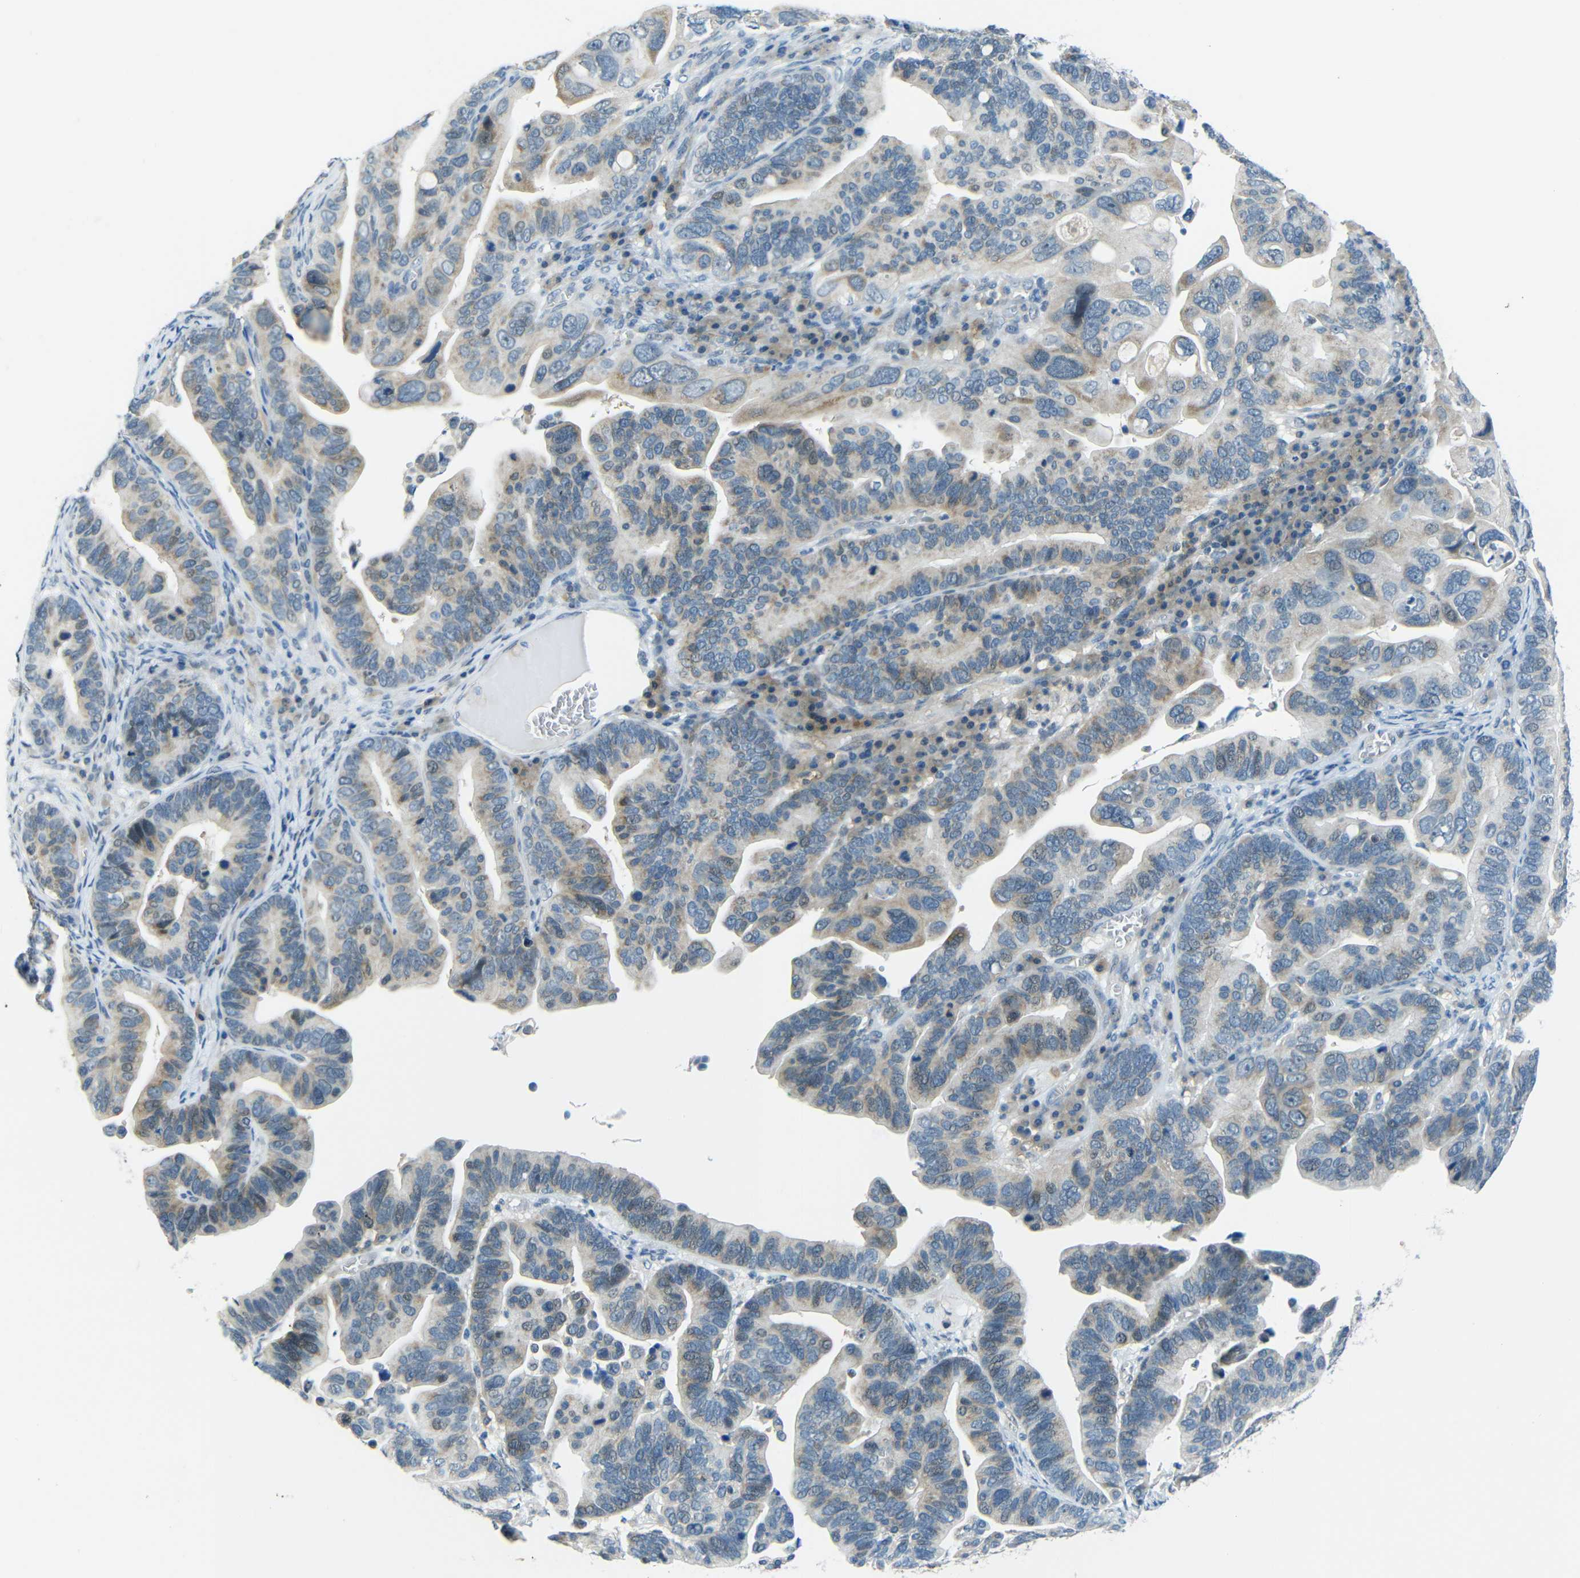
{"staining": {"intensity": "weak", "quantity": "25%-75%", "location": "cytoplasmic/membranous"}, "tissue": "ovarian cancer", "cell_type": "Tumor cells", "image_type": "cancer", "snomed": [{"axis": "morphology", "description": "Cystadenocarcinoma, serous, NOS"}, {"axis": "topography", "description": "Ovary"}], "caption": "Ovarian serous cystadenocarcinoma tissue demonstrates weak cytoplasmic/membranous staining in approximately 25%-75% of tumor cells", "gene": "ANKRD22", "patient": {"sex": "female", "age": 56}}